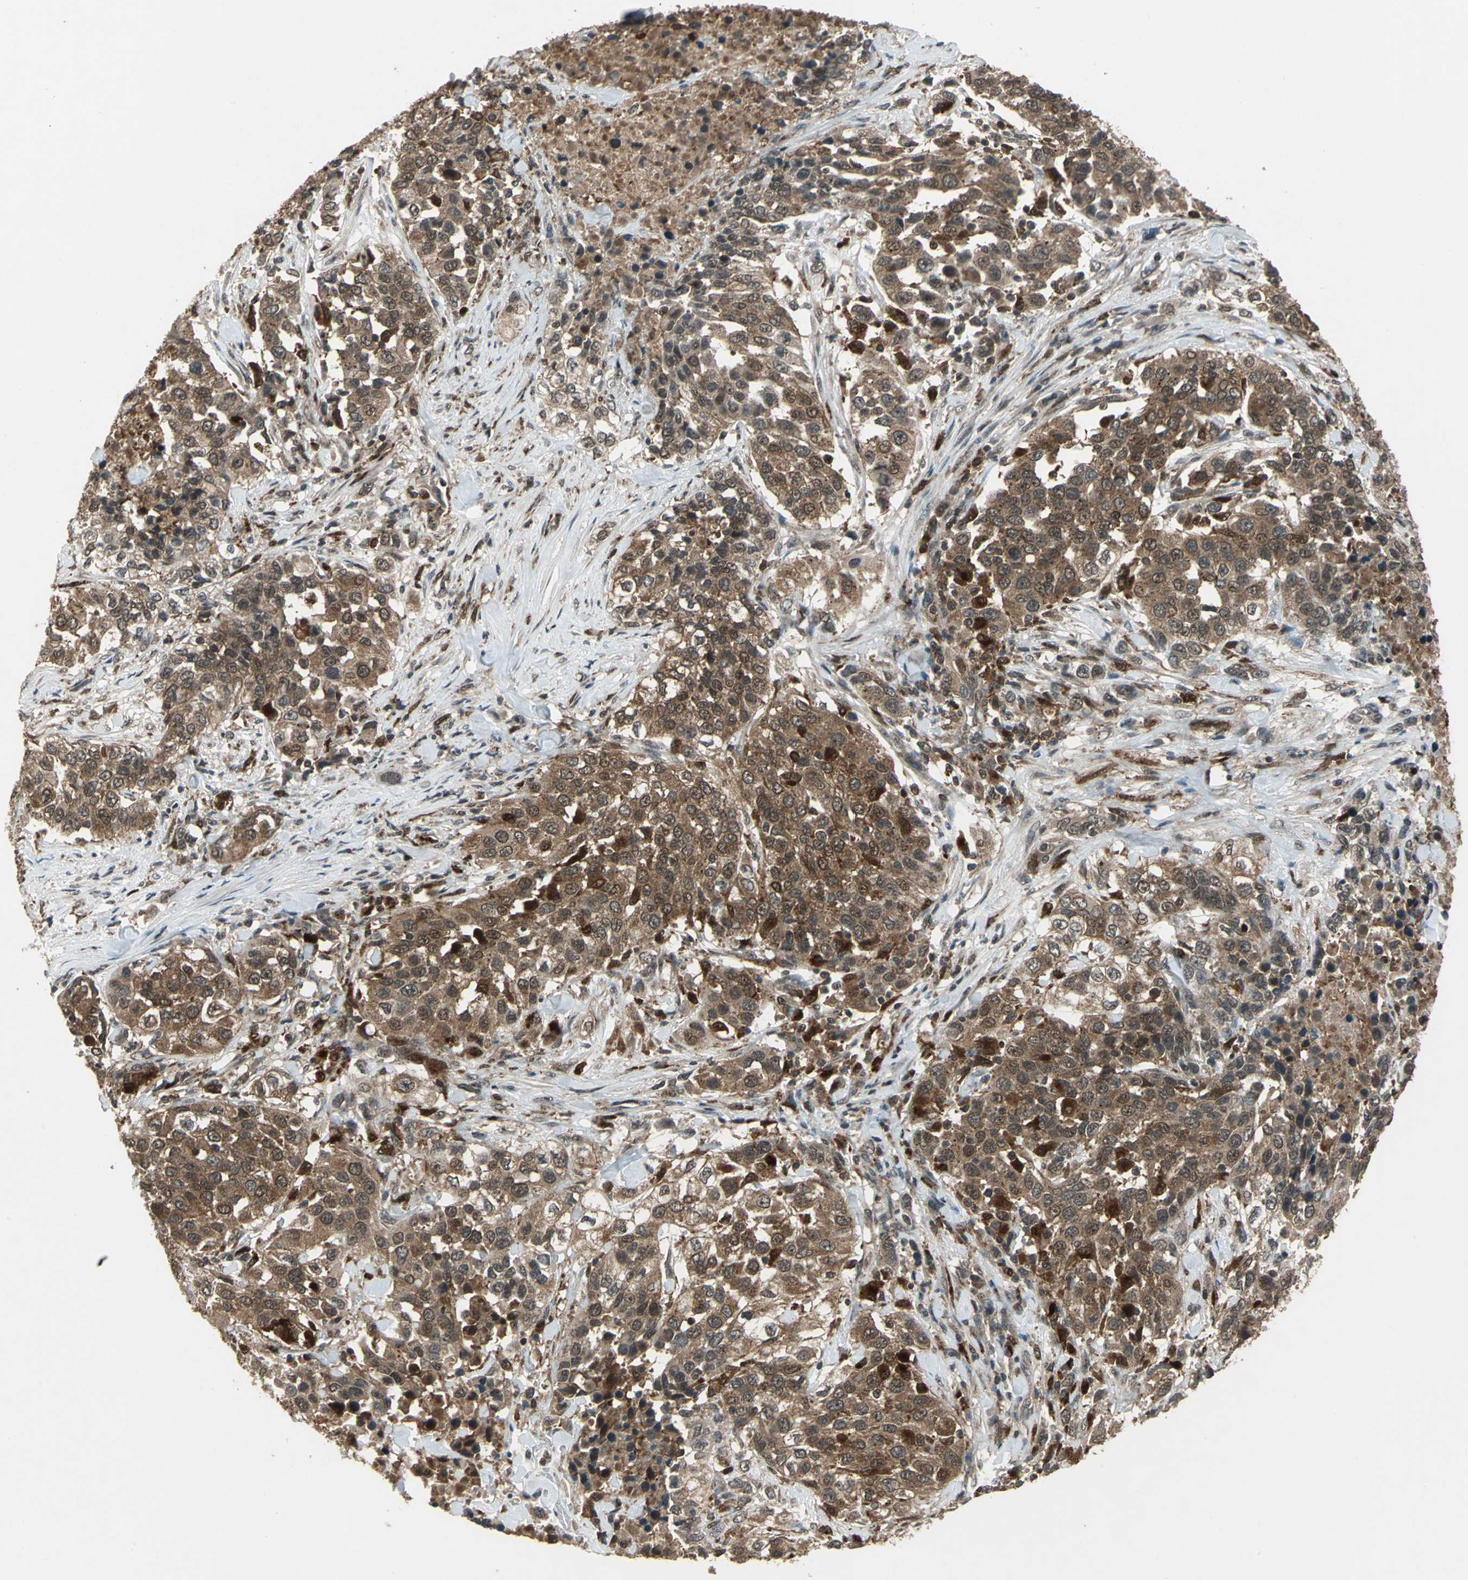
{"staining": {"intensity": "strong", "quantity": ">75%", "location": "cytoplasmic/membranous"}, "tissue": "urothelial cancer", "cell_type": "Tumor cells", "image_type": "cancer", "snomed": [{"axis": "morphology", "description": "Urothelial carcinoma, High grade"}, {"axis": "topography", "description": "Urinary bladder"}], "caption": "Protein positivity by immunohistochemistry (IHC) demonstrates strong cytoplasmic/membranous expression in about >75% of tumor cells in urothelial carcinoma (high-grade).", "gene": "PYCARD", "patient": {"sex": "female", "age": 80}}